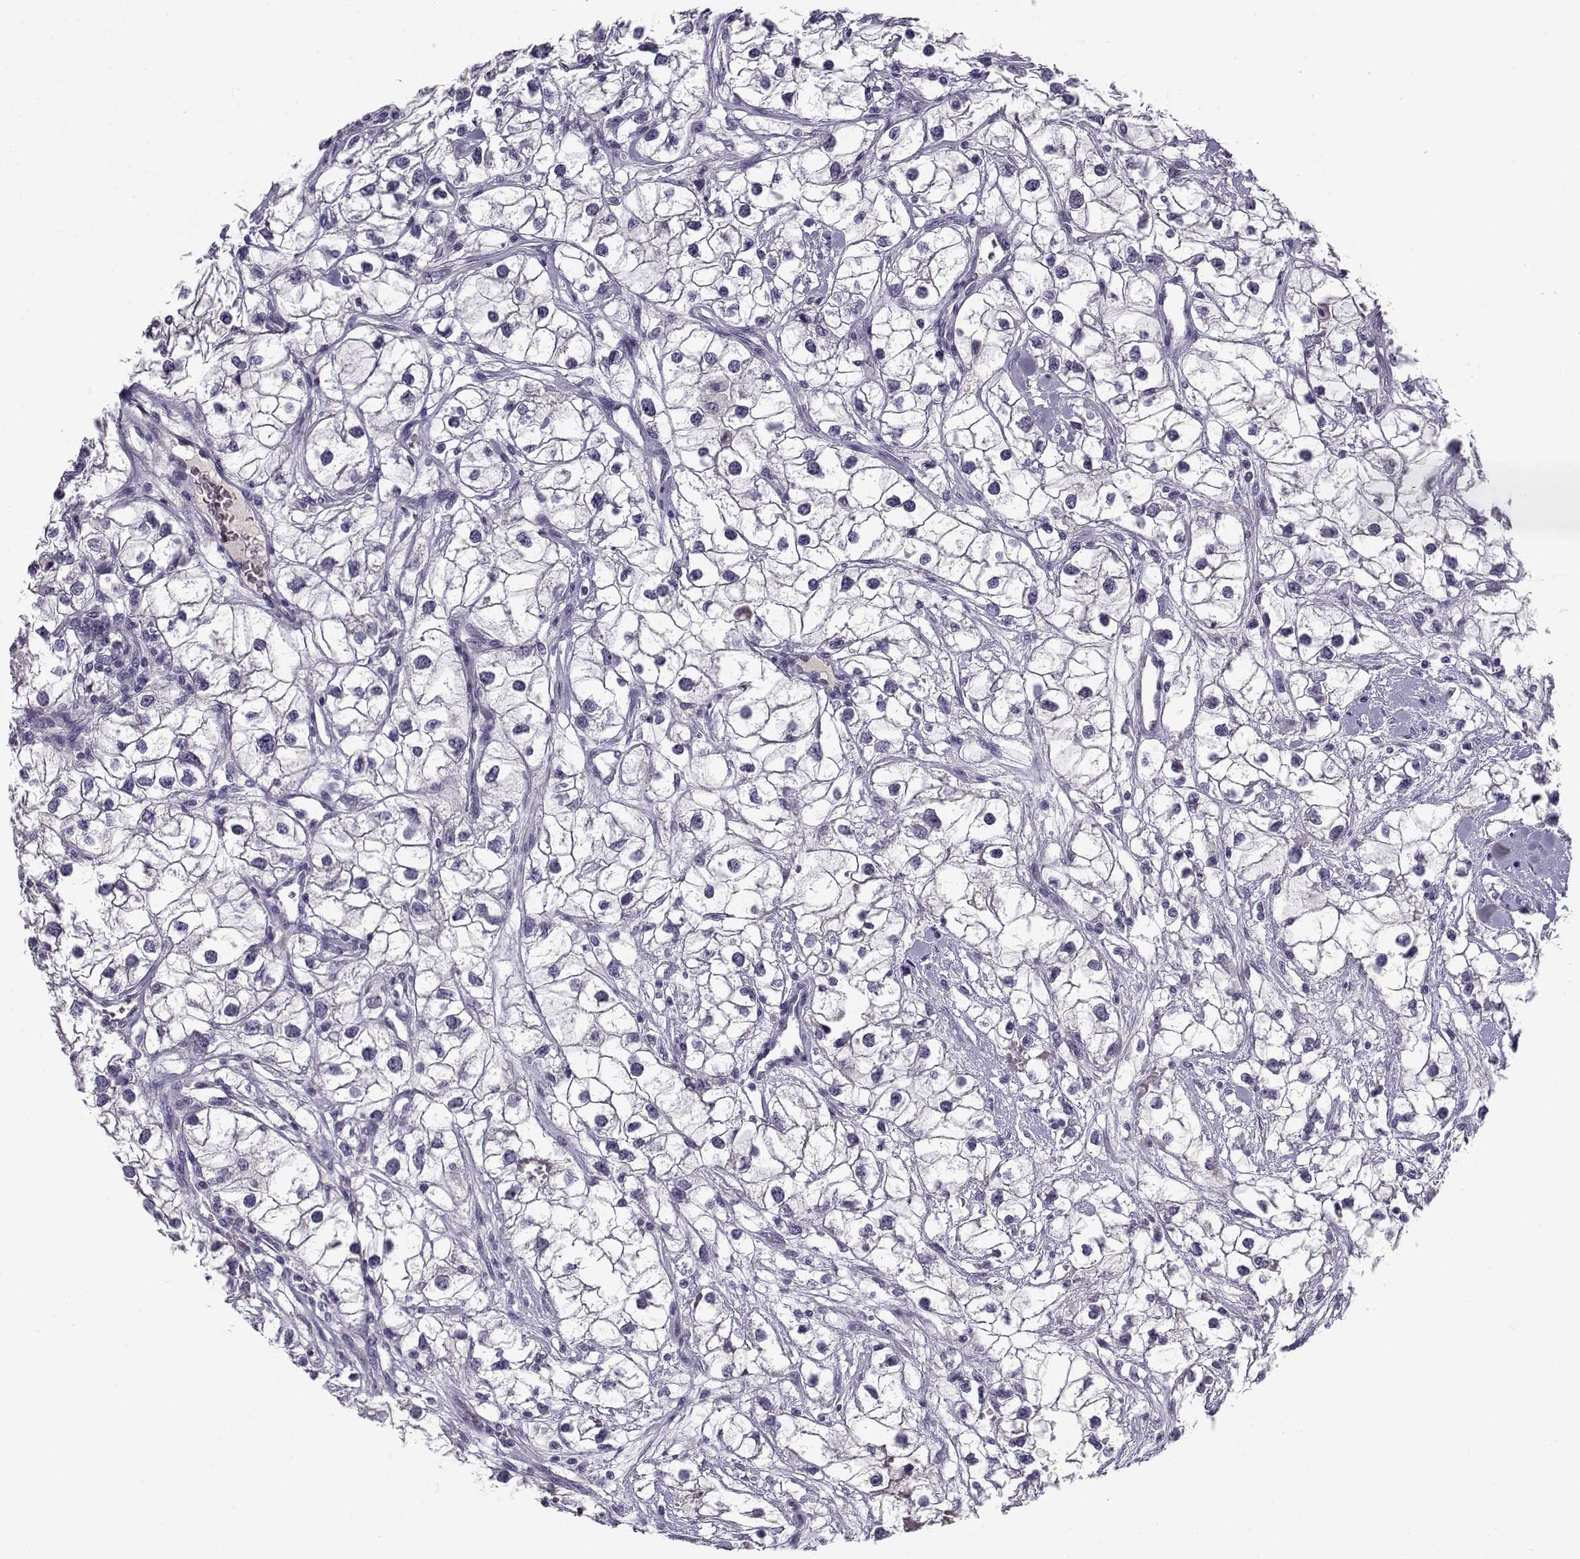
{"staining": {"intensity": "negative", "quantity": "none", "location": "none"}, "tissue": "renal cancer", "cell_type": "Tumor cells", "image_type": "cancer", "snomed": [{"axis": "morphology", "description": "Adenocarcinoma, NOS"}, {"axis": "topography", "description": "Kidney"}], "caption": "Histopathology image shows no protein staining in tumor cells of renal cancer (adenocarcinoma) tissue.", "gene": "CFAP77", "patient": {"sex": "male", "age": 59}}